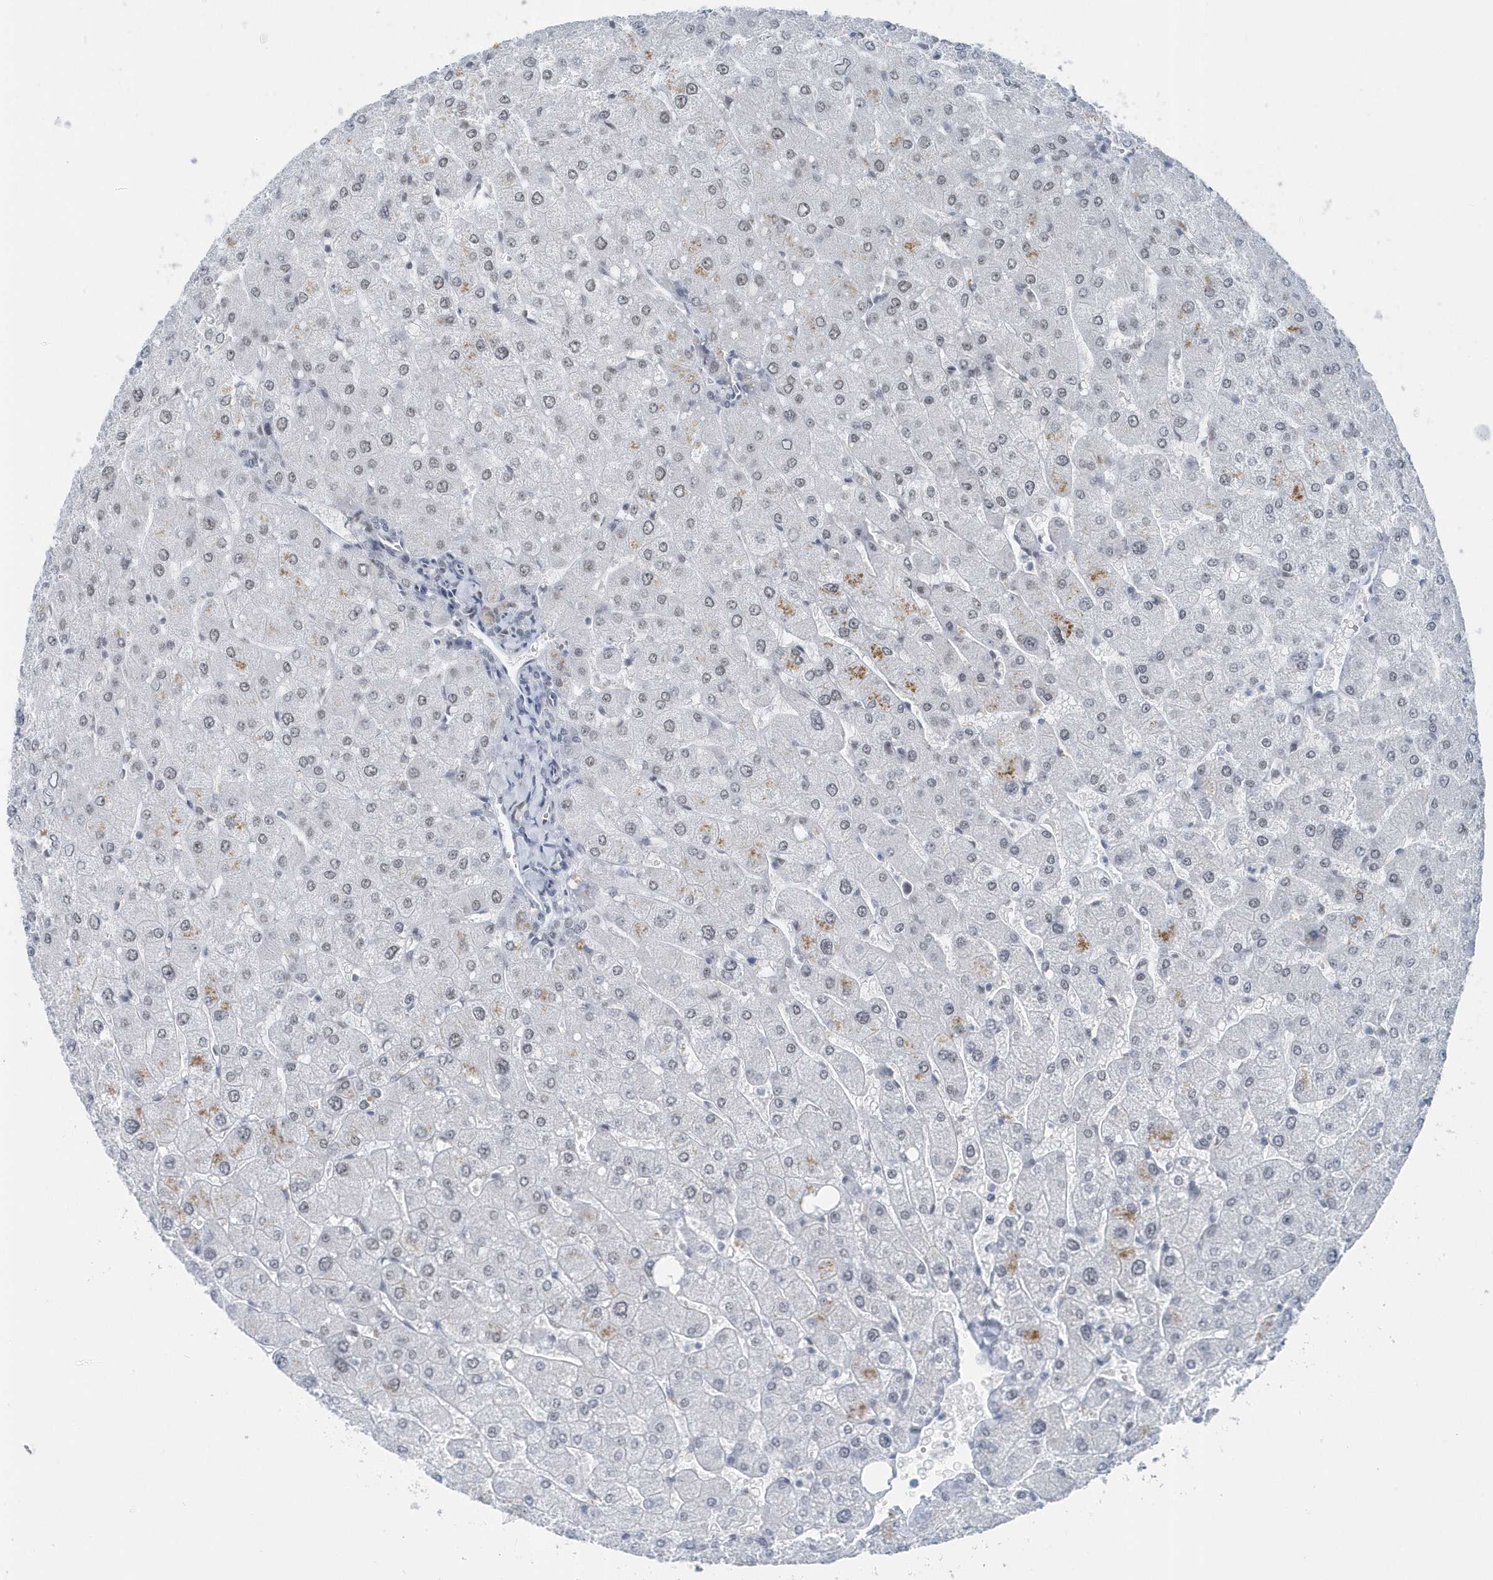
{"staining": {"intensity": "negative", "quantity": "none", "location": "none"}, "tissue": "liver", "cell_type": "Cholangiocytes", "image_type": "normal", "snomed": [{"axis": "morphology", "description": "Normal tissue, NOS"}, {"axis": "topography", "description": "Liver"}], "caption": "DAB (3,3'-diaminobenzidine) immunohistochemical staining of benign human liver exhibits no significant staining in cholangiocytes. Brightfield microscopy of IHC stained with DAB (3,3'-diaminobenzidine) (brown) and hematoxylin (blue), captured at high magnification.", "gene": "FIP1L1", "patient": {"sex": "male", "age": 55}}